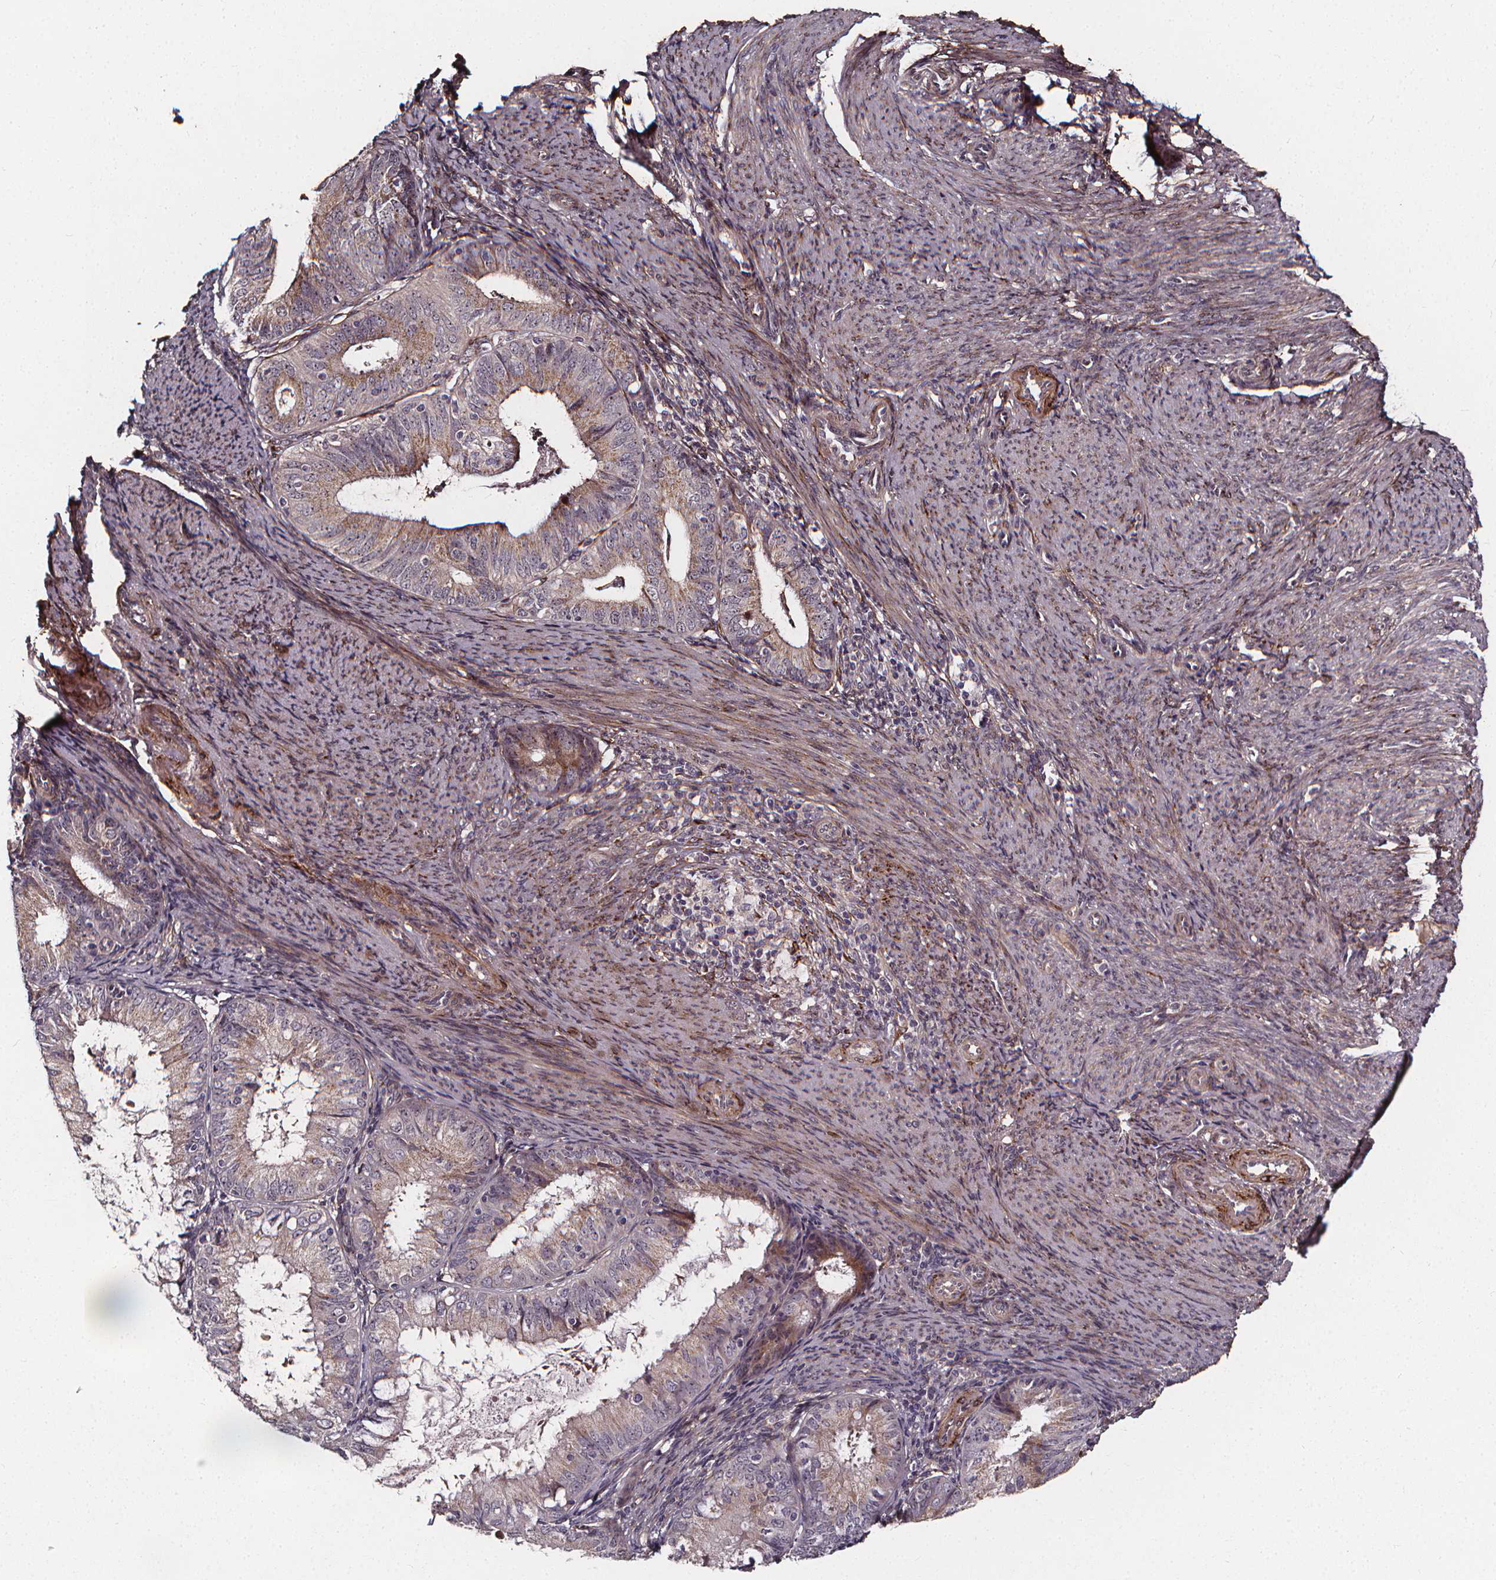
{"staining": {"intensity": "weak", "quantity": "<25%", "location": "cytoplasmic/membranous"}, "tissue": "endometrial cancer", "cell_type": "Tumor cells", "image_type": "cancer", "snomed": [{"axis": "morphology", "description": "Adenocarcinoma, NOS"}, {"axis": "topography", "description": "Endometrium"}], "caption": "A histopathology image of human adenocarcinoma (endometrial) is negative for staining in tumor cells.", "gene": "AEBP1", "patient": {"sex": "female", "age": 57}}